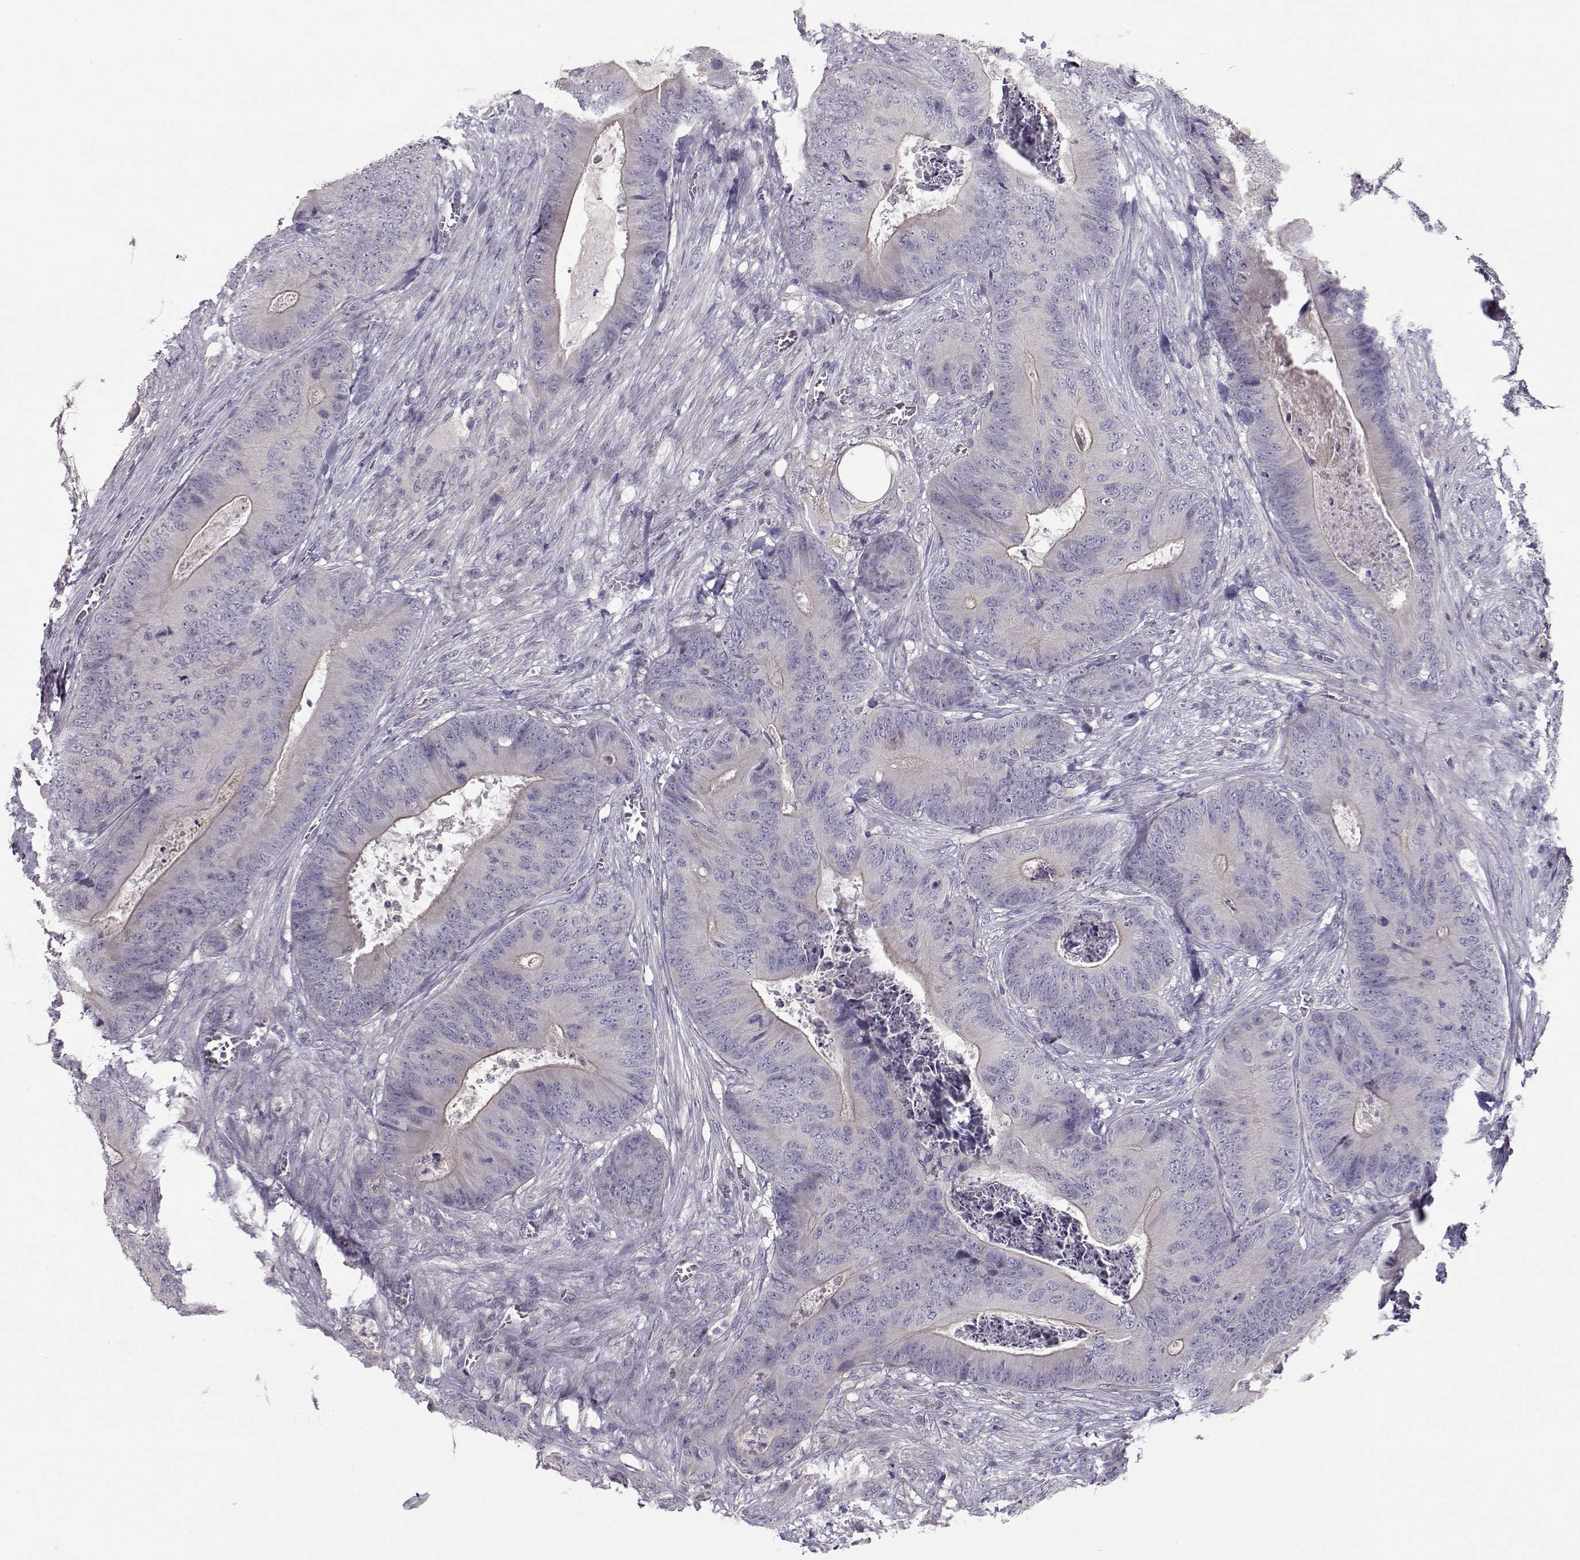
{"staining": {"intensity": "negative", "quantity": "none", "location": "none"}, "tissue": "colorectal cancer", "cell_type": "Tumor cells", "image_type": "cancer", "snomed": [{"axis": "morphology", "description": "Adenocarcinoma, NOS"}, {"axis": "topography", "description": "Colon"}], "caption": "This is an IHC photomicrograph of human colorectal cancer. There is no expression in tumor cells.", "gene": "GRK1", "patient": {"sex": "male", "age": 84}}